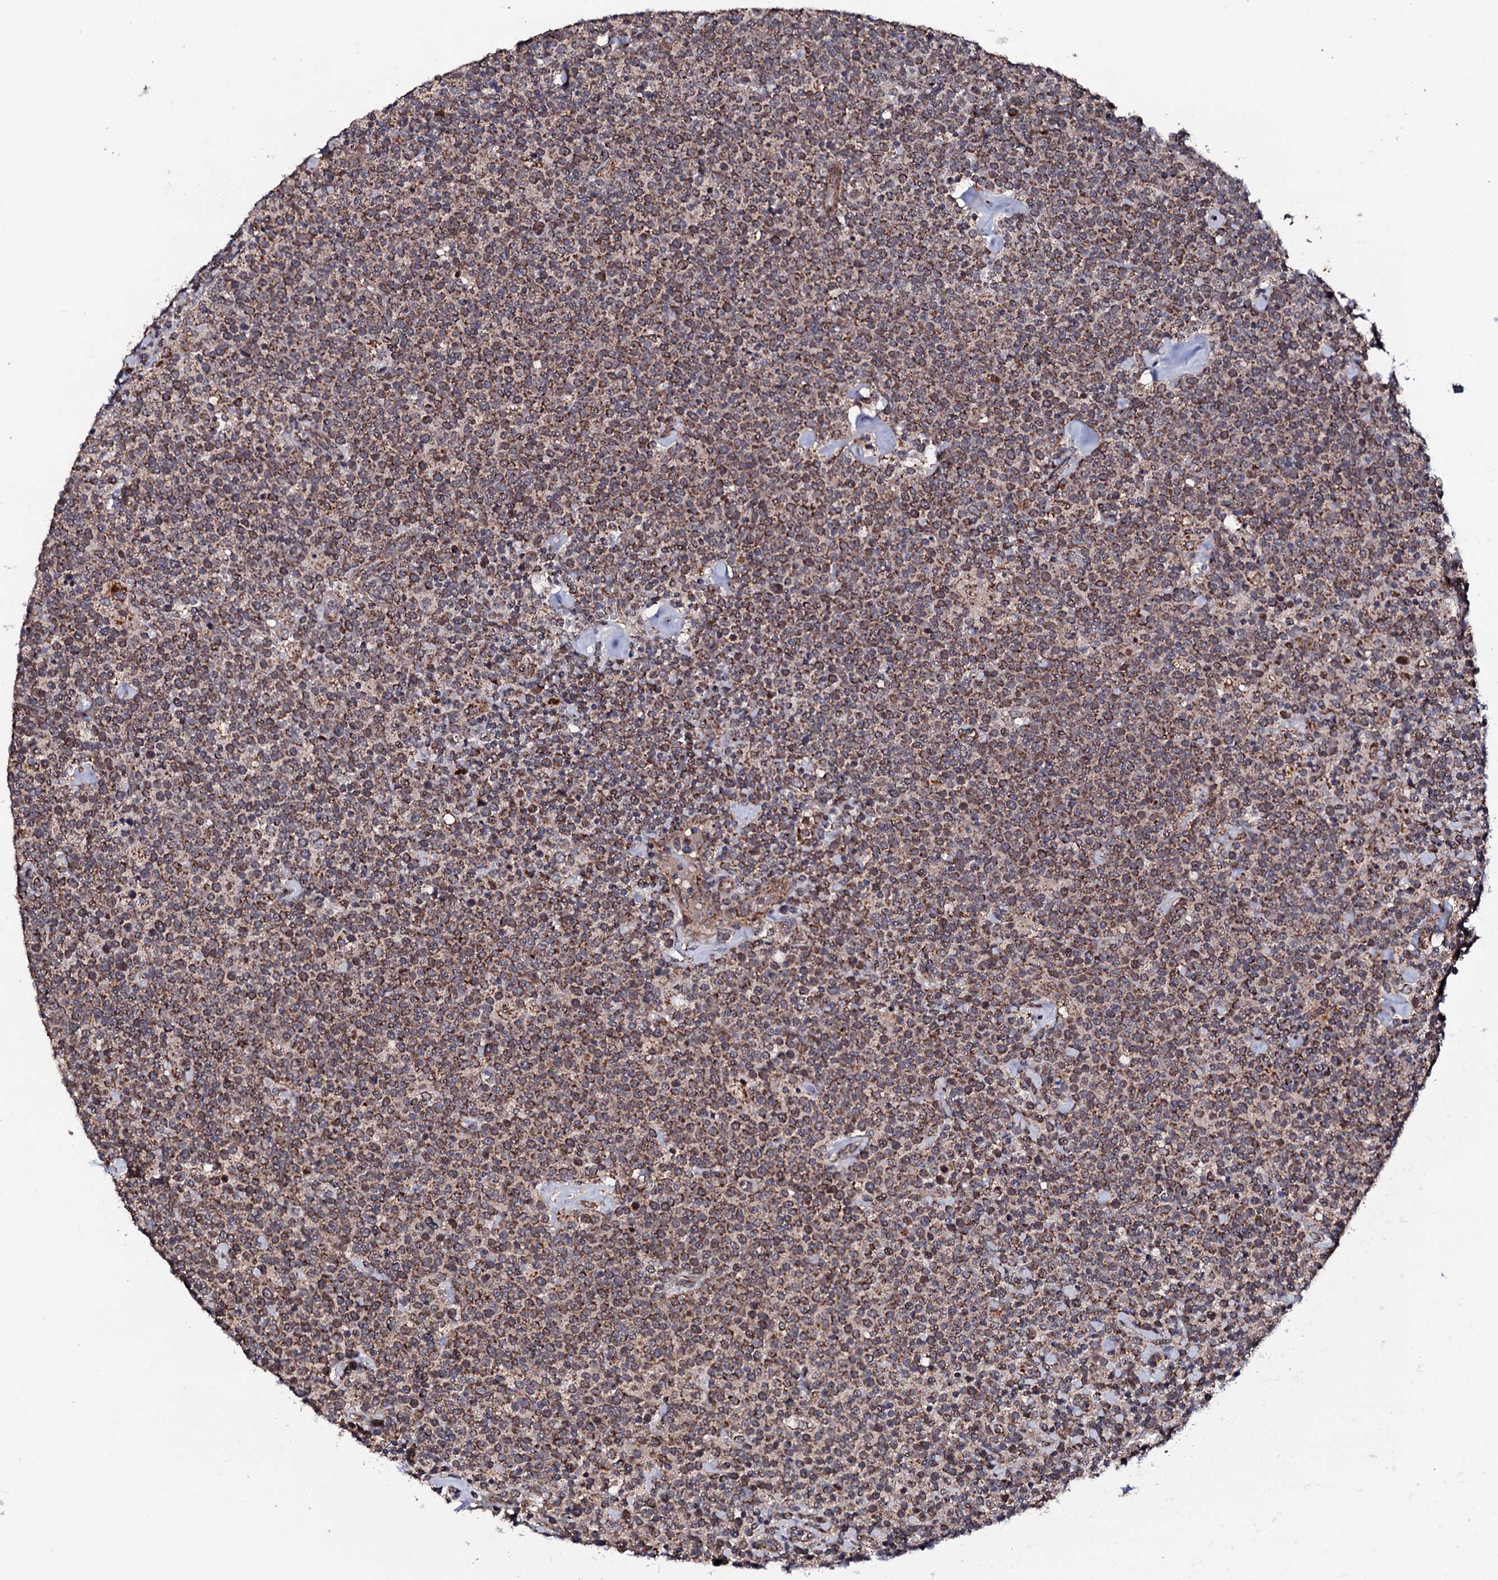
{"staining": {"intensity": "moderate", "quantity": ">75%", "location": "cytoplasmic/membranous"}, "tissue": "lymphoma", "cell_type": "Tumor cells", "image_type": "cancer", "snomed": [{"axis": "morphology", "description": "Malignant lymphoma, non-Hodgkin's type, High grade"}, {"axis": "topography", "description": "Lymph node"}], "caption": "Protein analysis of high-grade malignant lymphoma, non-Hodgkin's type tissue demonstrates moderate cytoplasmic/membranous staining in approximately >75% of tumor cells.", "gene": "MTIF3", "patient": {"sex": "male", "age": 61}}